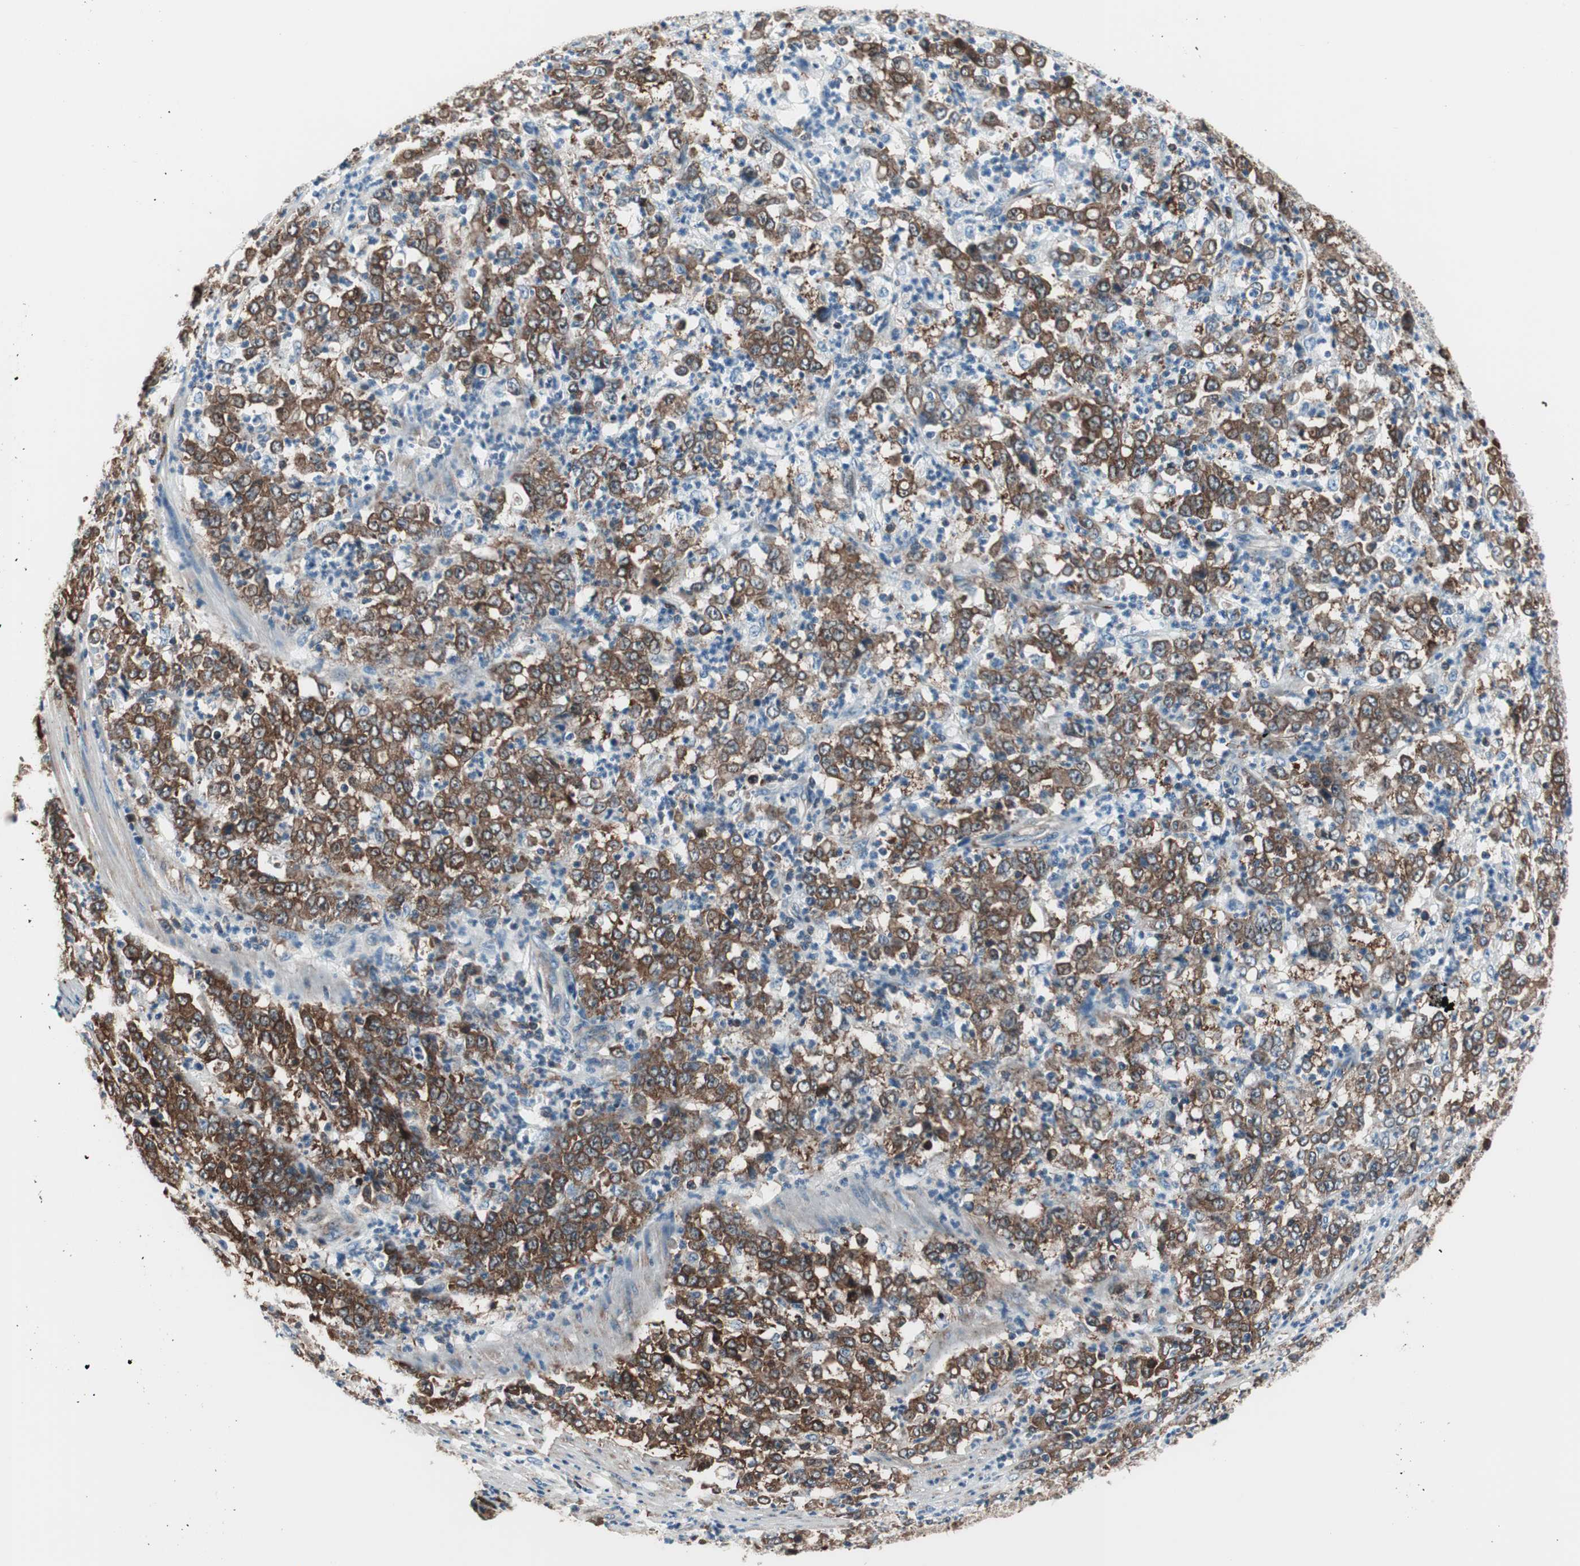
{"staining": {"intensity": "moderate", "quantity": ">75%", "location": "cytoplasmic/membranous"}, "tissue": "stomach cancer", "cell_type": "Tumor cells", "image_type": "cancer", "snomed": [{"axis": "morphology", "description": "Adenocarcinoma, NOS"}, {"axis": "topography", "description": "Stomach, lower"}], "caption": "Brown immunohistochemical staining in stomach cancer displays moderate cytoplasmic/membranous staining in about >75% of tumor cells.", "gene": "PRDX2", "patient": {"sex": "female", "age": 71}}